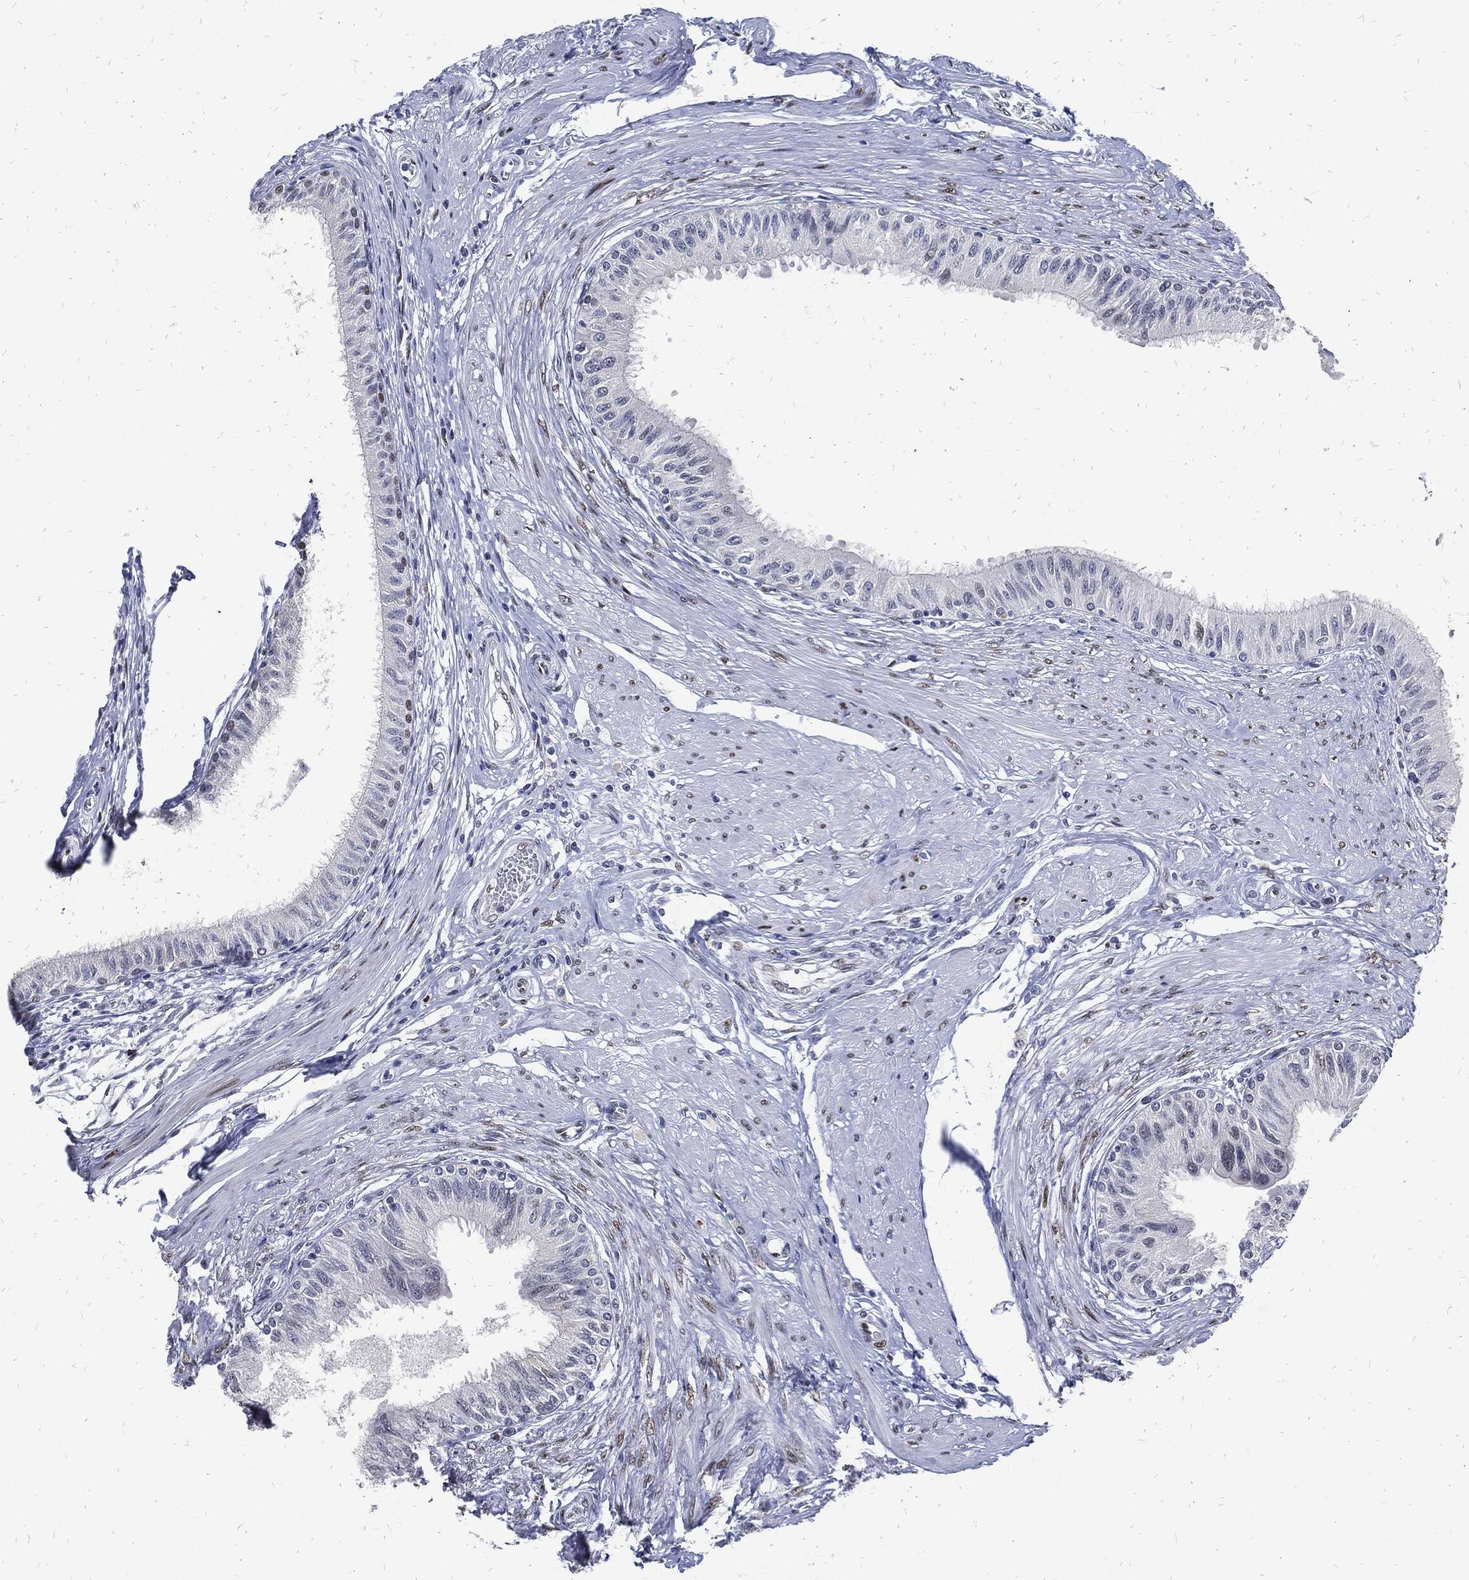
{"staining": {"intensity": "negative", "quantity": "none", "location": "none"}, "tissue": "epididymis", "cell_type": "Glandular cells", "image_type": "normal", "snomed": [{"axis": "morphology", "description": "Normal tissue, NOS"}, {"axis": "morphology", "description": "Seminoma, NOS"}, {"axis": "topography", "description": "Testis"}, {"axis": "topography", "description": "Epididymis"}], "caption": "Benign epididymis was stained to show a protein in brown. There is no significant positivity in glandular cells.", "gene": "JUN", "patient": {"sex": "male", "age": 61}}